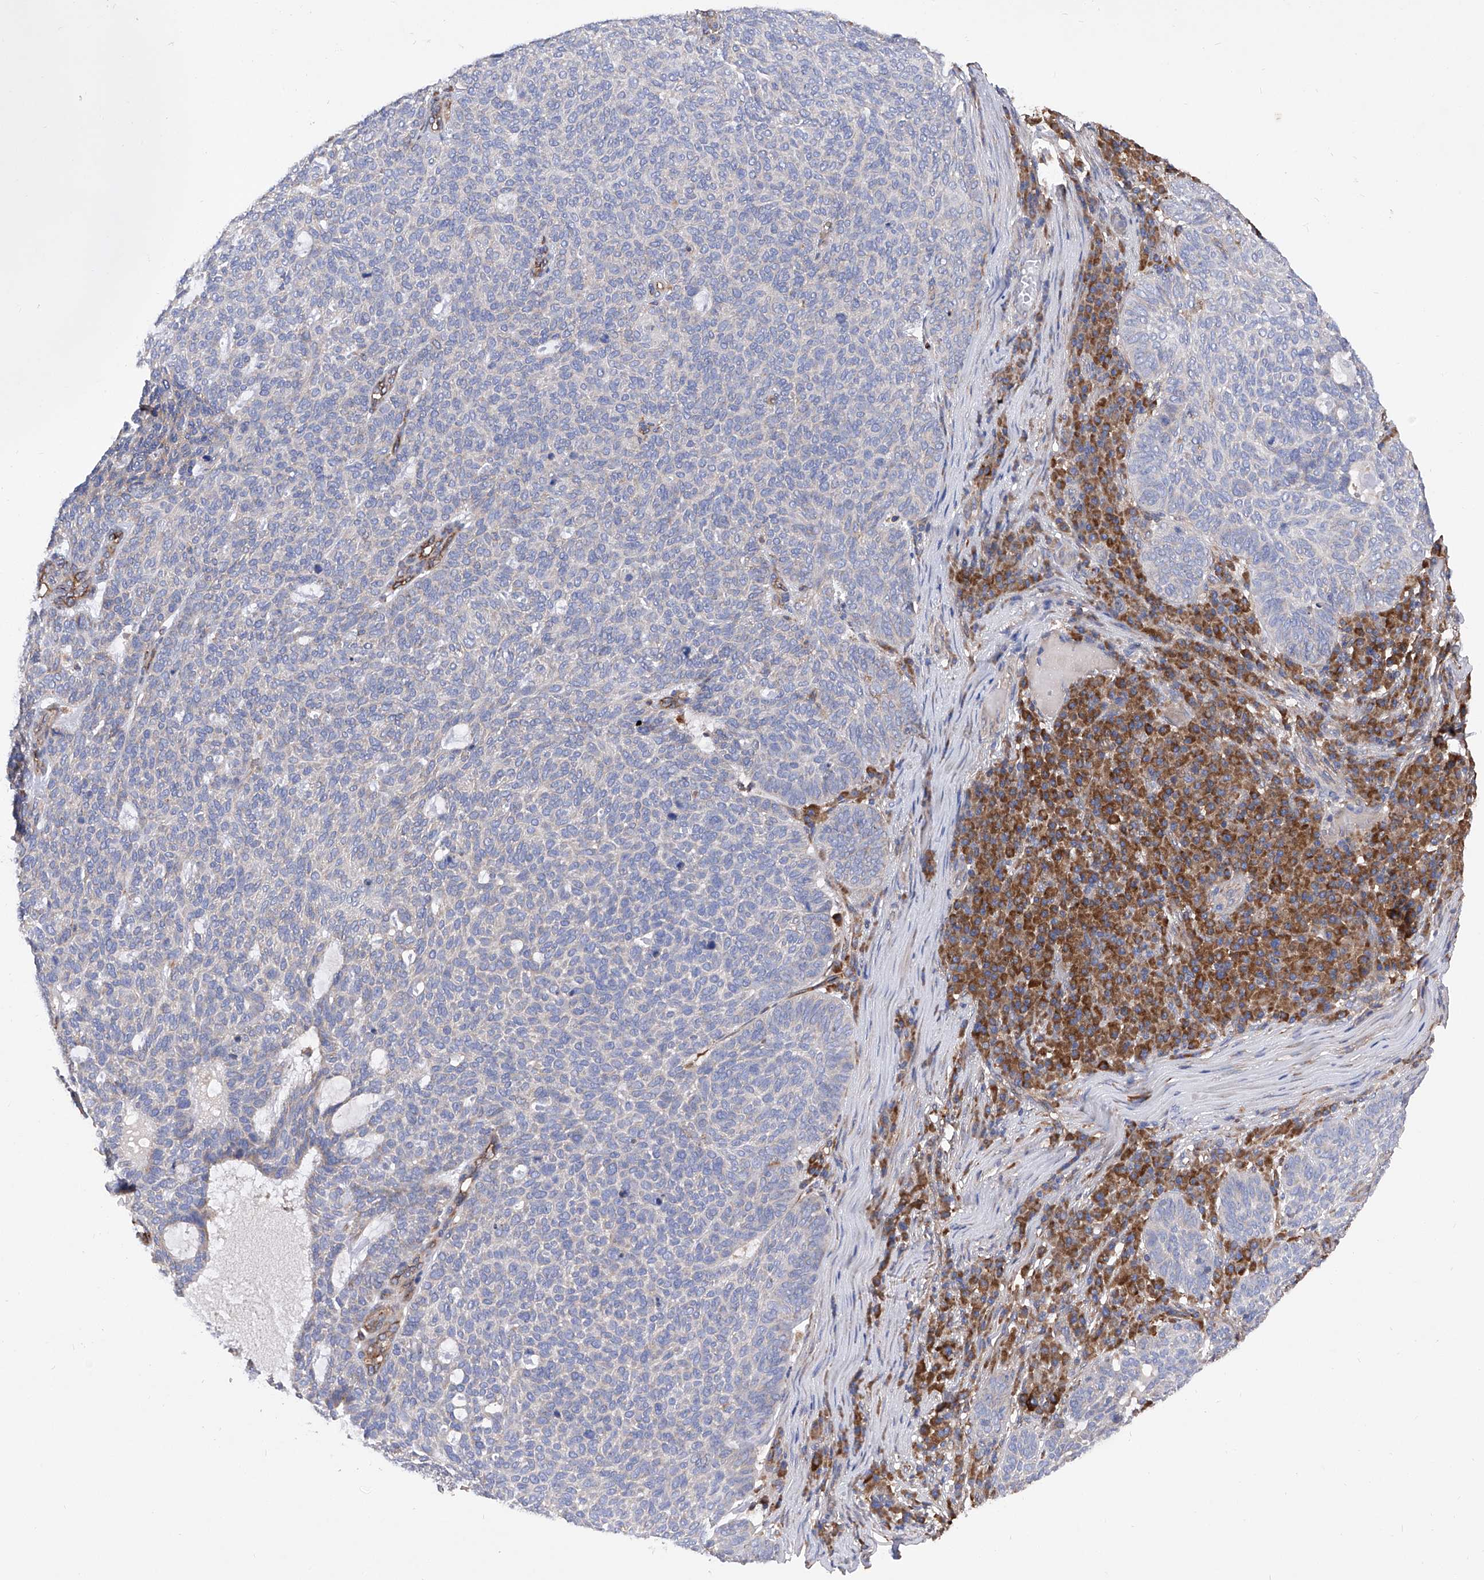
{"staining": {"intensity": "negative", "quantity": "none", "location": "none"}, "tissue": "skin cancer", "cell_type": "Tumor cells", "image_type": "cancer", "snomed": [{"axis": "morphology", "description": "Squamous cell carcinoma, NOS"}, {"axis": "topography", "description": "Skin"}], "caption": "This is a photomicrograph of immunohistochemistry staining of skin squamous cell carcinoma, which shows no expression in tumor cells.", "gene": "INPP5B", "patient": {"sex": "female", "age": 90}}